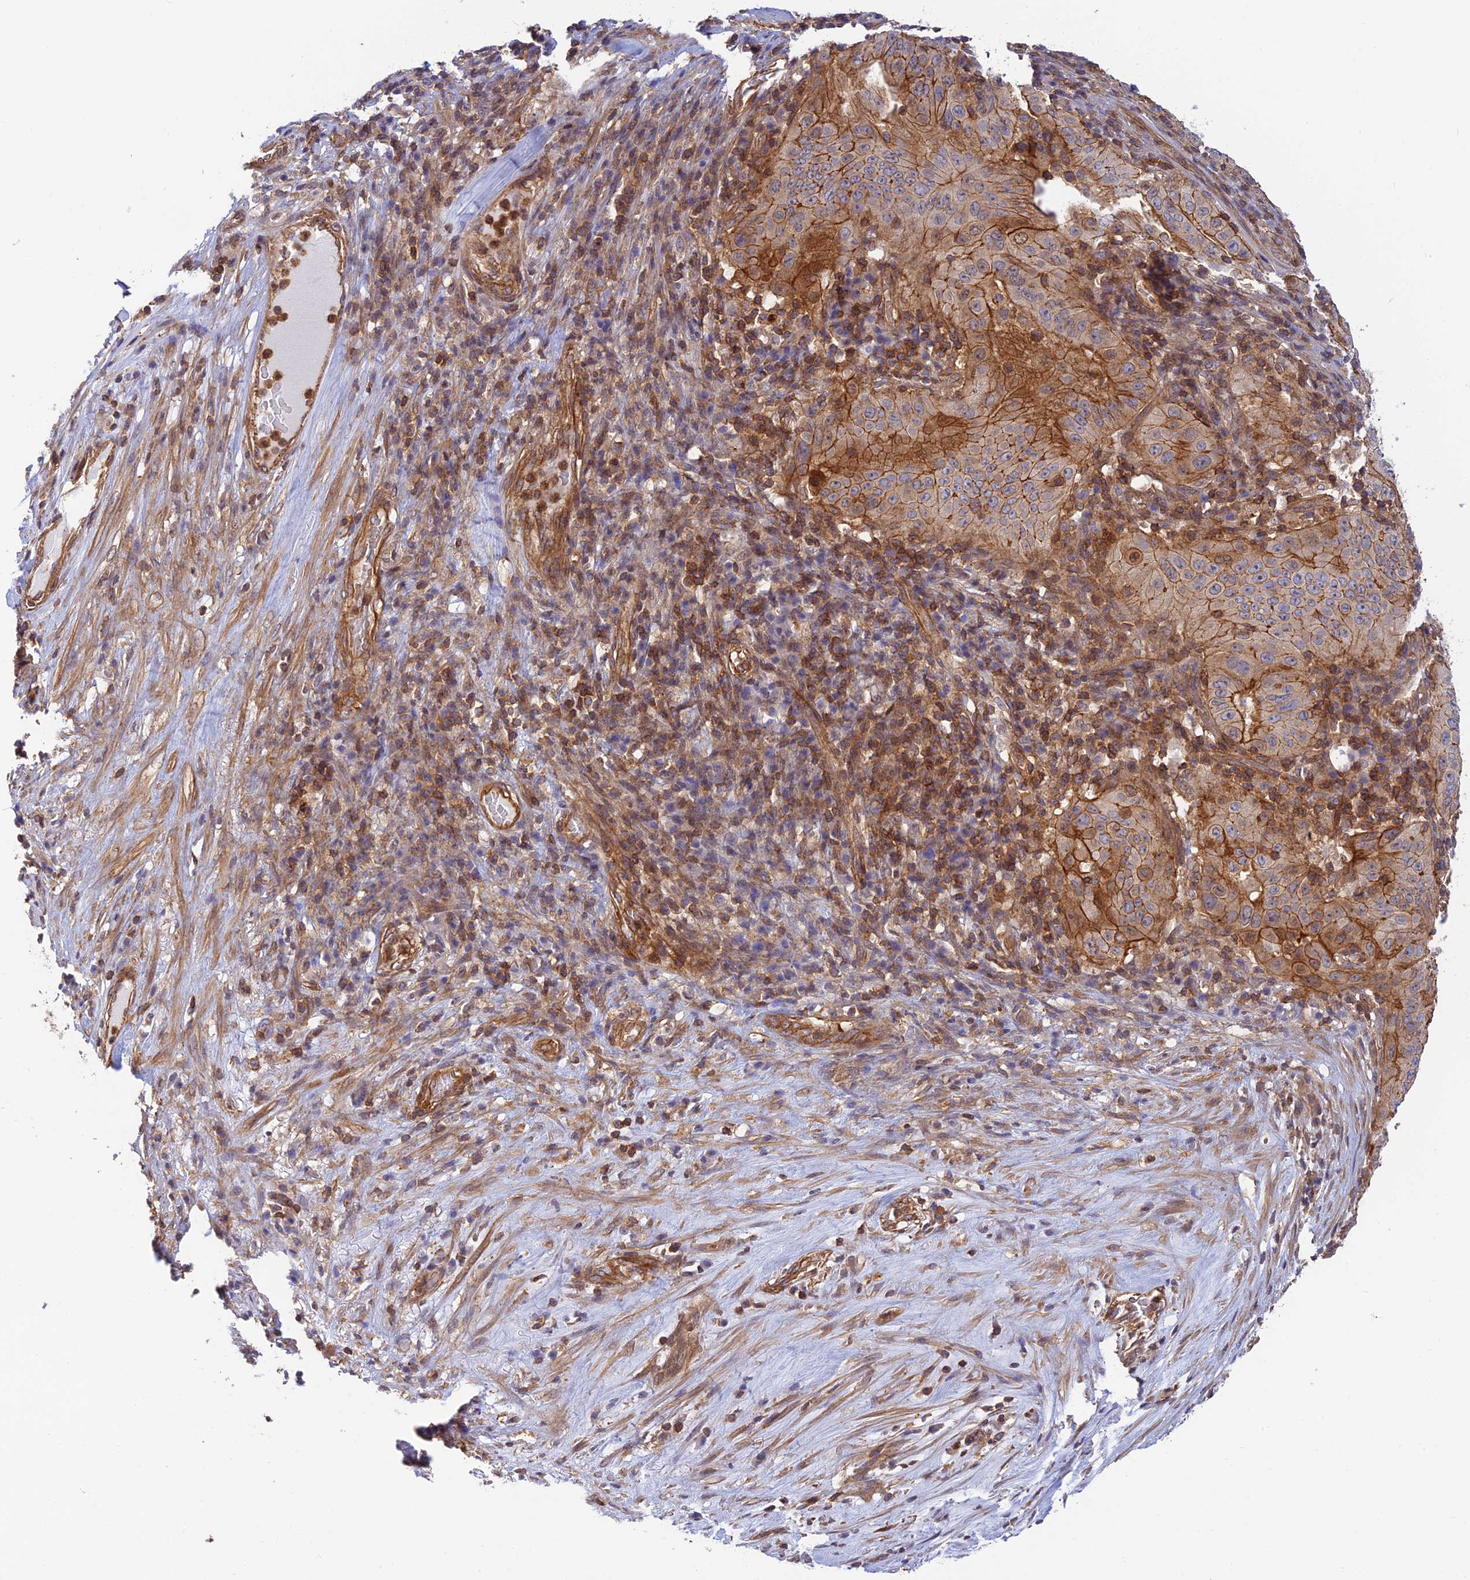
{"staining": {"intensity": "moderate", "quantity": ">75%", "location": "cytoplasmic/membranous"}, "tissue": "pancreatic cancer", "cell_type": "Tumor cells", "image_type": "cancer", "snomed": [{"axis": "morphology", "description": "Adenocarcinoma, NOS"}, {"axis": "topography", "description": "Pancreas"}], "caption": "Protein staining of pancreatic cancer (adenocarcinoma) tissue demonstrates moderate cytoplasmic/membranous expression in about >75% of tumor cells. The staining is performed using DAB brown chromogen to label protein expression. The nuclei are counter-stained blue using hematoxylin.", "gene": "PPP1R12C", "patient": {"sex": "male", "age": 63}}